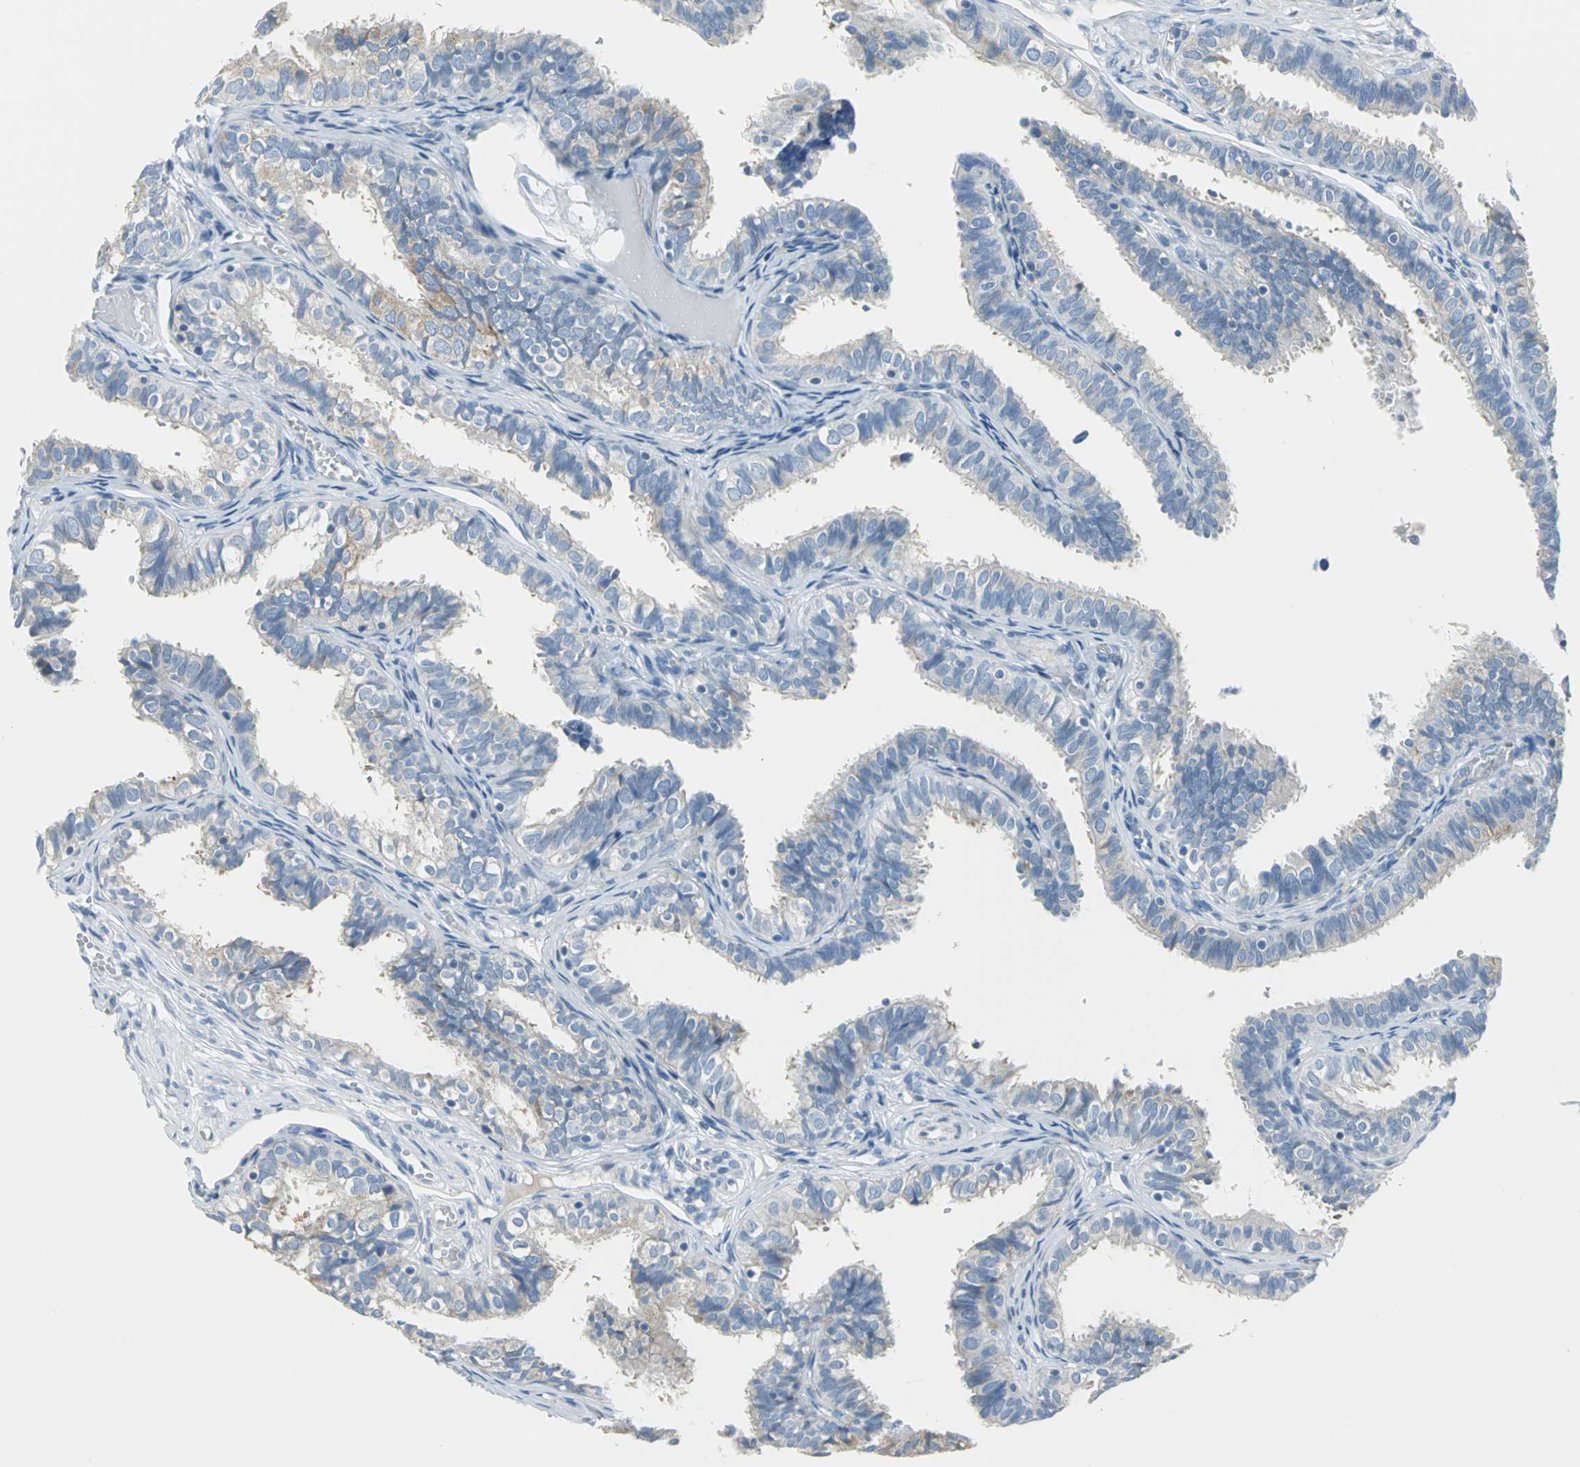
{"staining": {"intensity": "weak", "quantity": "<25%", "location": "cytoplasmic/membranous"}, "tissue": "fallopian tube", "cell_type": "Glandular cells", "image_type": "normal", "snomed": [{"axis": "morphology", "description": "Normal tissue, NOS"}, {"axis": "topography", "description": "Fallopian tube"}], "caption": "This is an IHC micrograph of unremarkable fallopian tube. There is no positivity in glandular cells.", "gene": "ALOX15", "patient": {"sex": "female", "age": 46}}